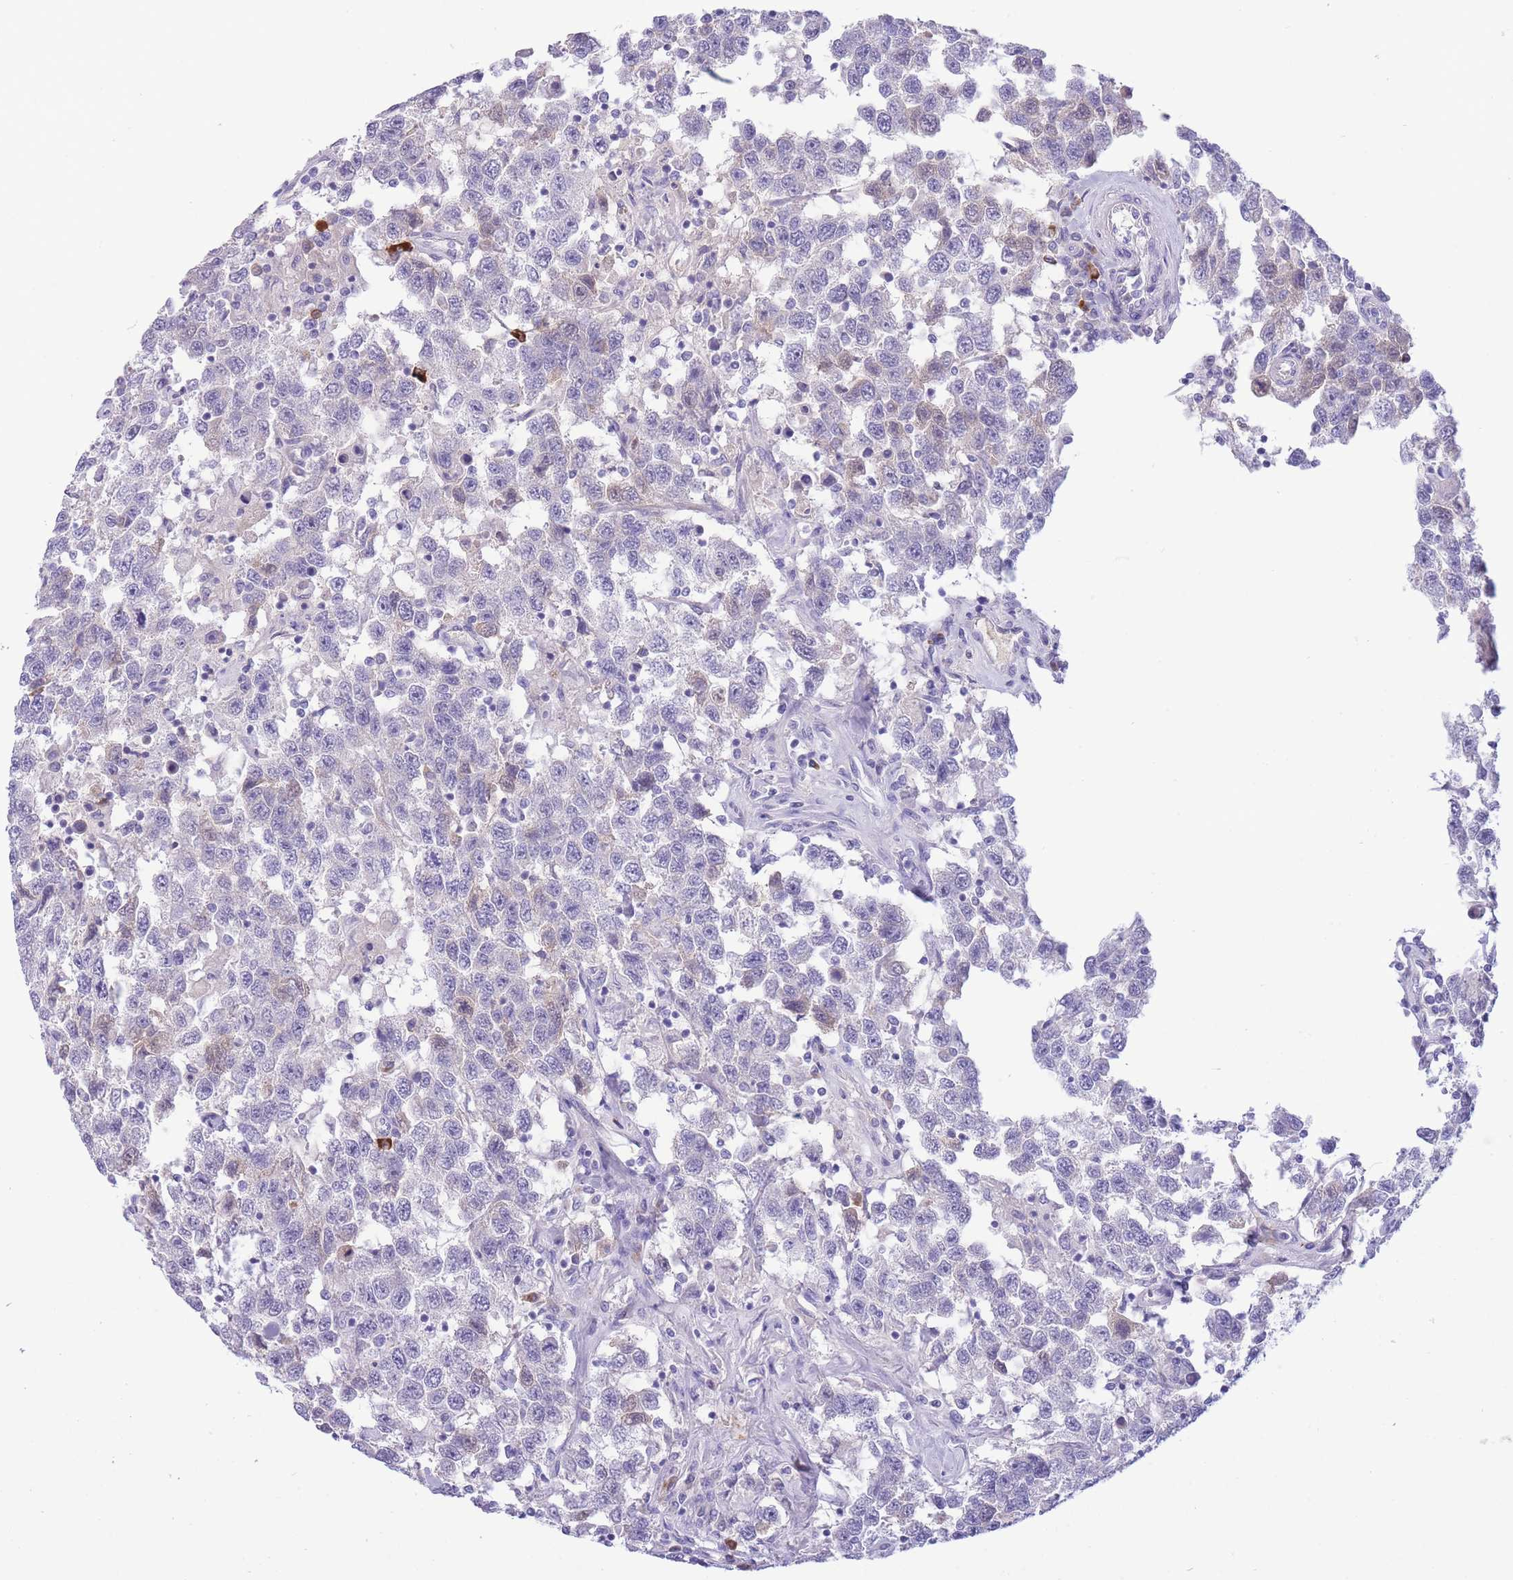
{"staining": {"intensity": "weak", "quantity": "<25%", "location": "cytoplasmic/membranous"}, "tissue": "testis cancer", "cell_type": "Tumor cells", "image_type": "cancer", "snomed": [{"axis": "morphology", "description": "Seminoma, NOS"}, {"axis": "topography", "description": "Testis"}], "caption": "IHC of human testis cancer exhibits no positivity in tumor cells.", "gene": "ASAP3", "patient": {"sex": "male", "age": 41}}